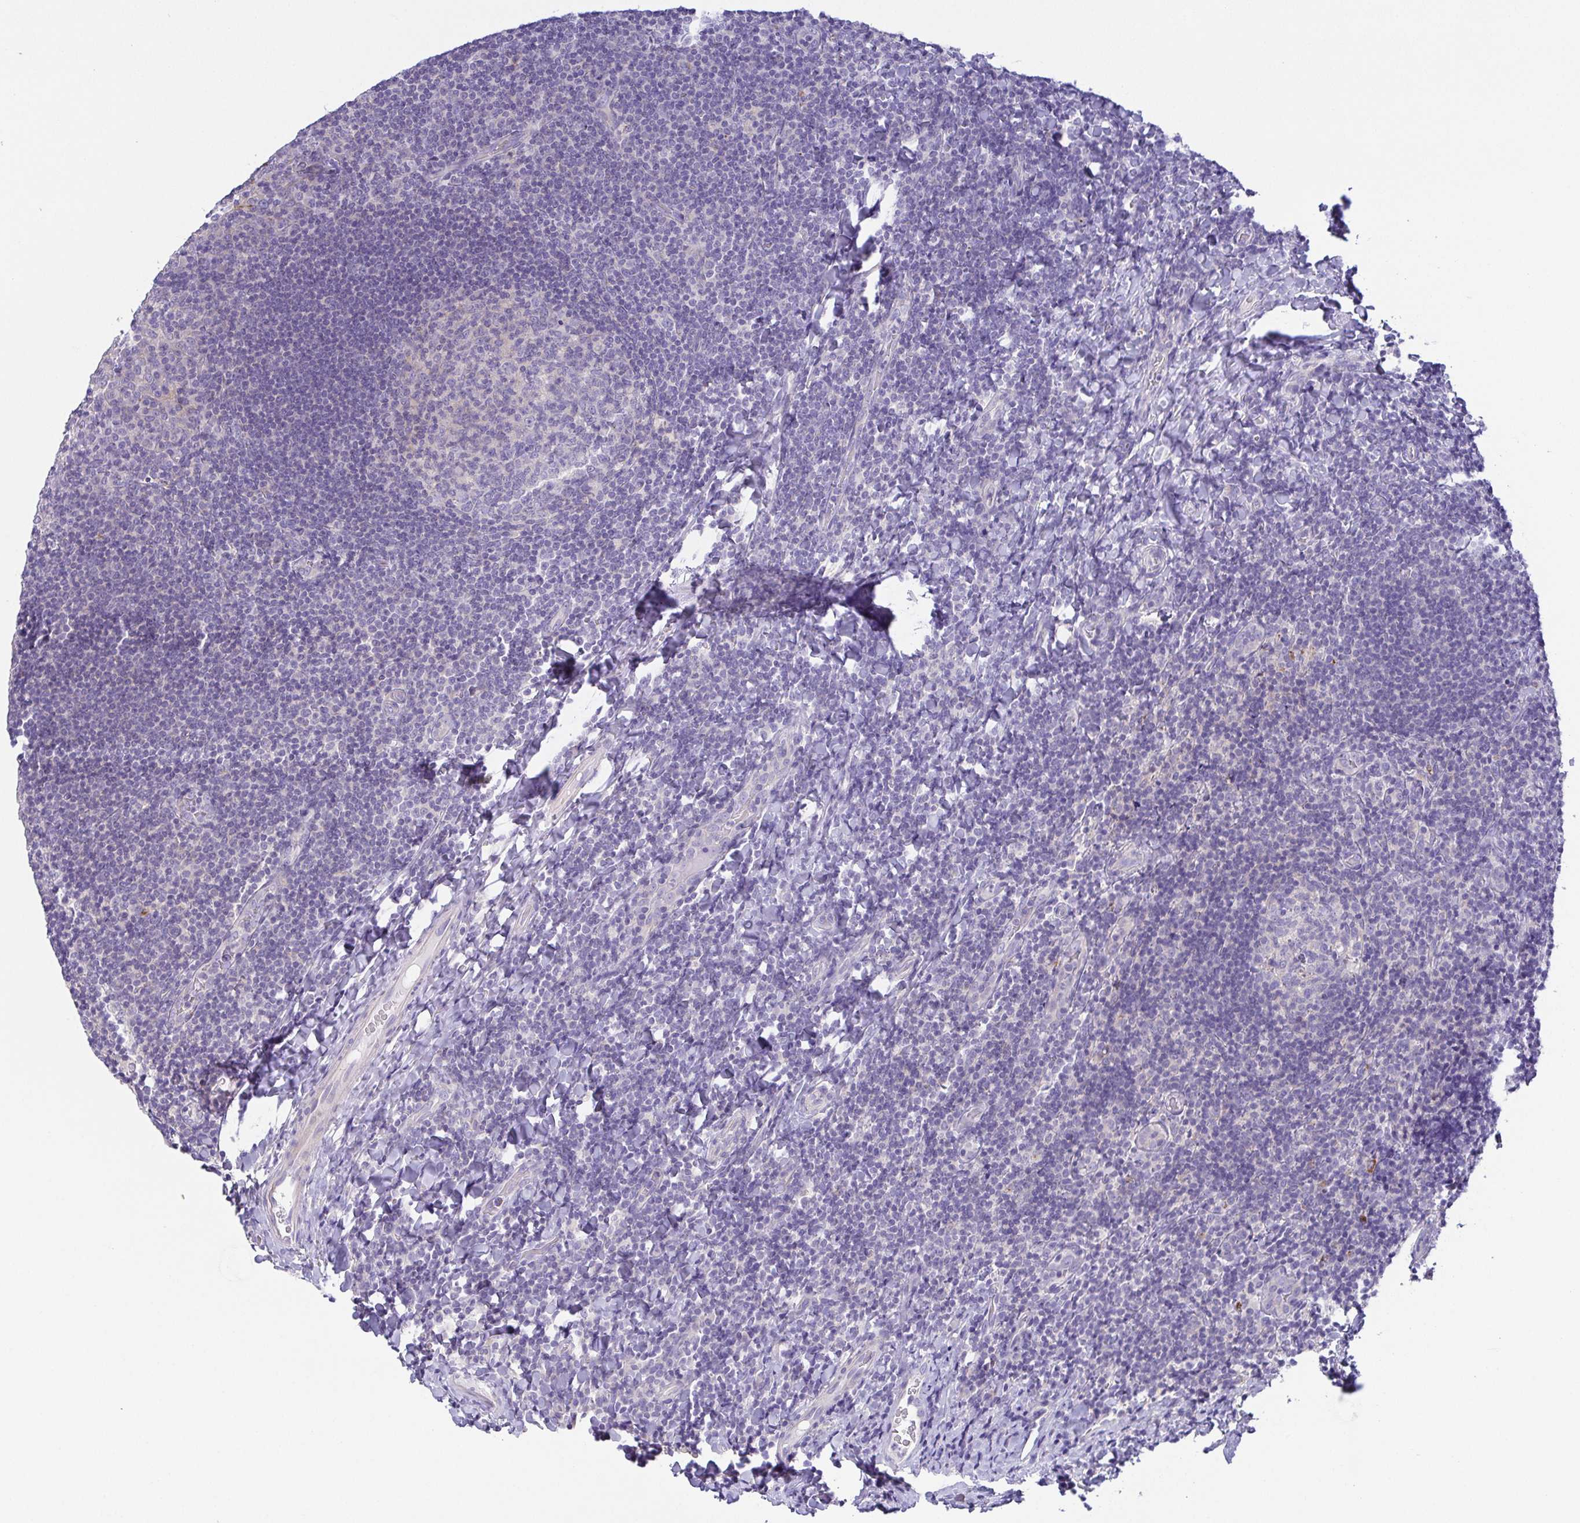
{"staining": {"intensity": "negative", "quantity": "none", "location": "none"}, "tissue": "tonsil", "cell_type": "Germinal center cells", "image_type": "normal", "snomed": [{"axis": "morphology", "description": "Normal tissue, NOS"}, {"axis": "topography", "description": "Tonsil"}], "caption": "DAB (3,3'-diaminobenzidine) immunohistochemical staining of unremarkable human tonsil demonstrates no significant staining in germinal center cells.", "gene": "PKDREJ", "patient": {"sex": "male", "age": 17}}